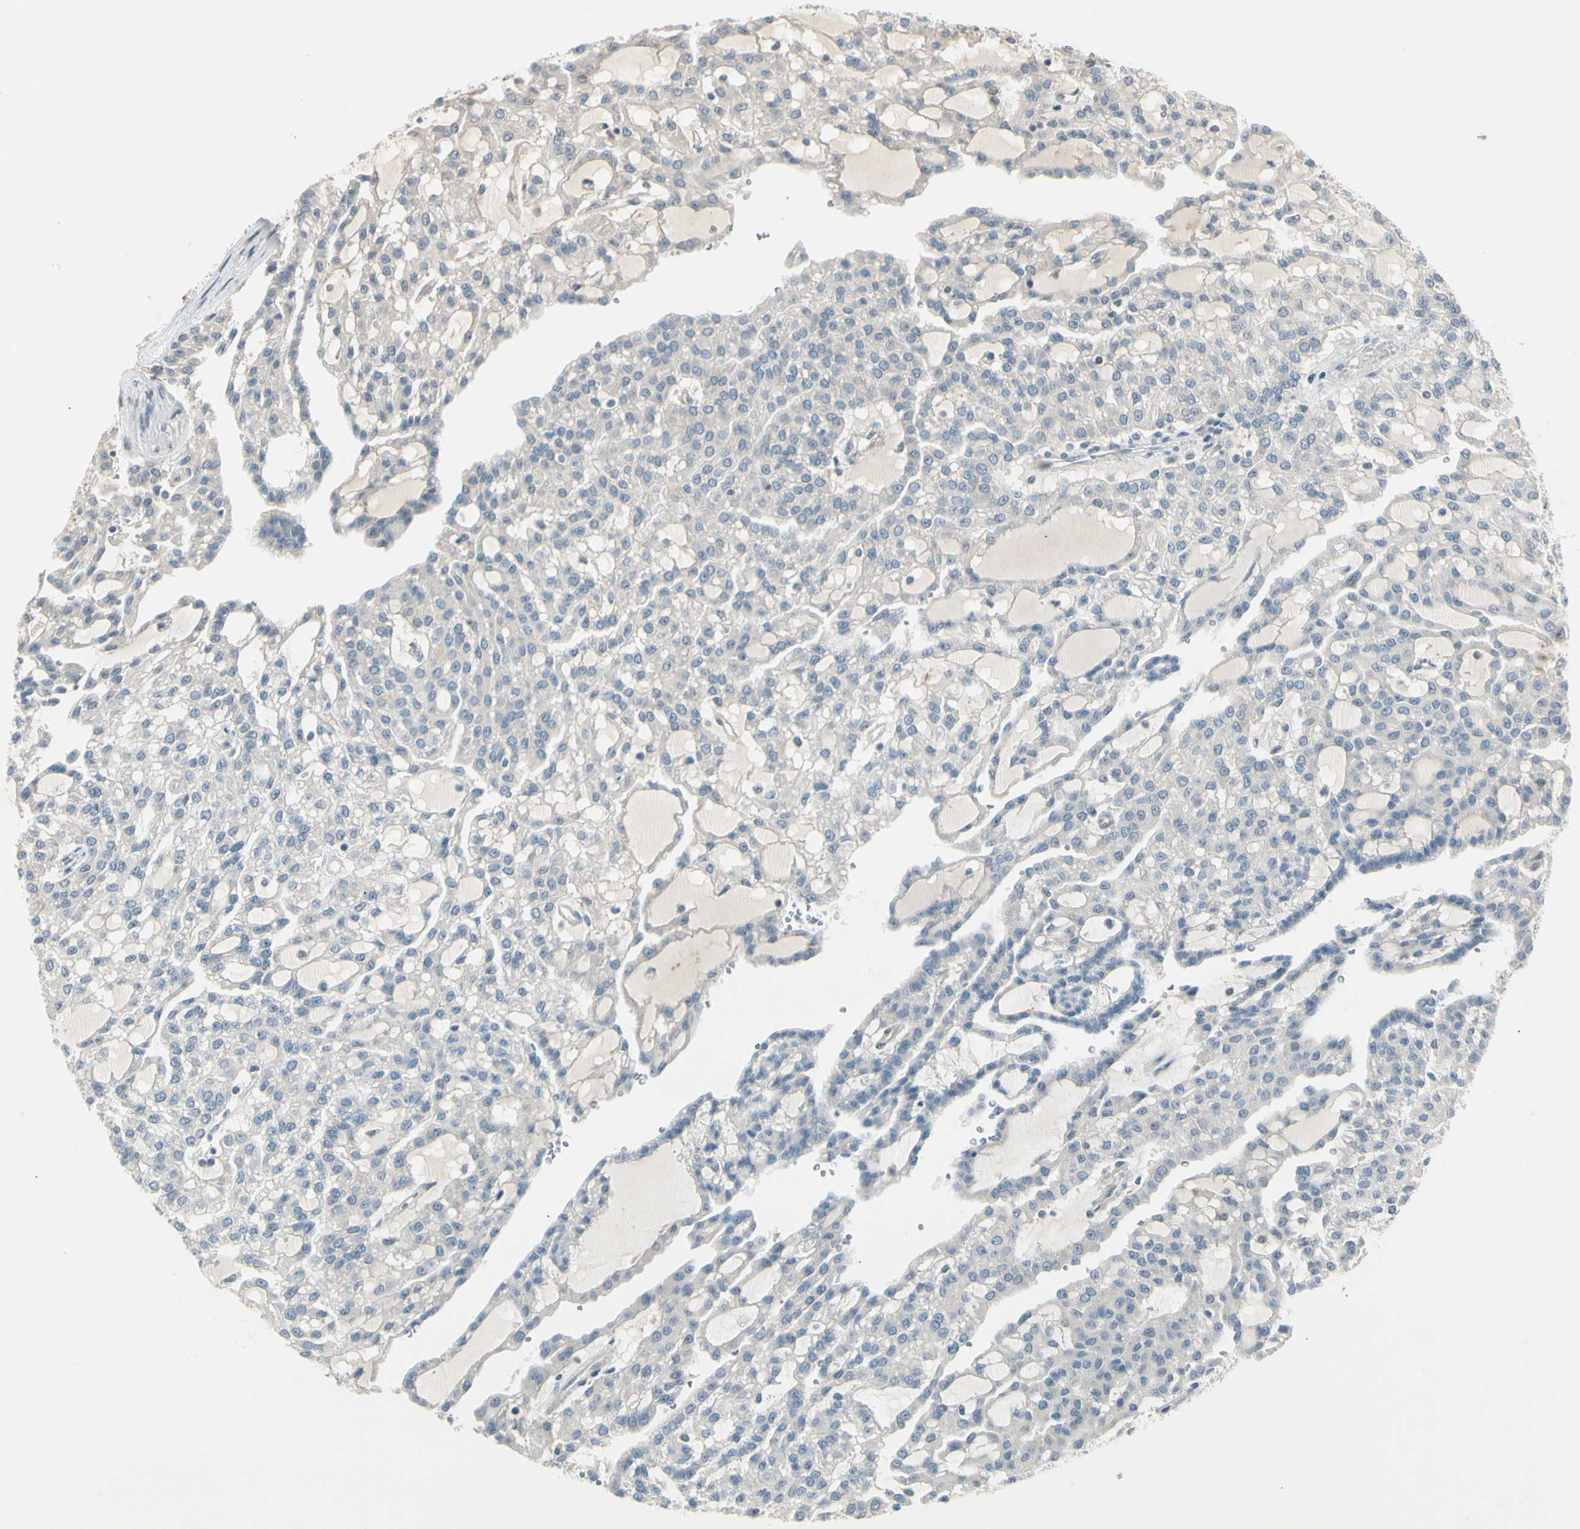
{"staining": {"intensity": "negative", "quantity": "none", "location": "none"}, "tissue": "renal cancer", "cell_type": "Tumor cells", "image_type": "cancer", "snomed": [{"axis": "morphology", "description": "Adenocarcinoma, NOS"}, {"axis": "topography", "description": "Kidney"}], "caption": "Immunohistochemistry (IHC) of adenocarcinoma (renal) demonstrates no expression in tumor cells. (DAB (3,3'-diaminobenzidine) IHC, high magnification).", "gene": "PCDHB15", "patient": {"sex": "male", "age": 63}}